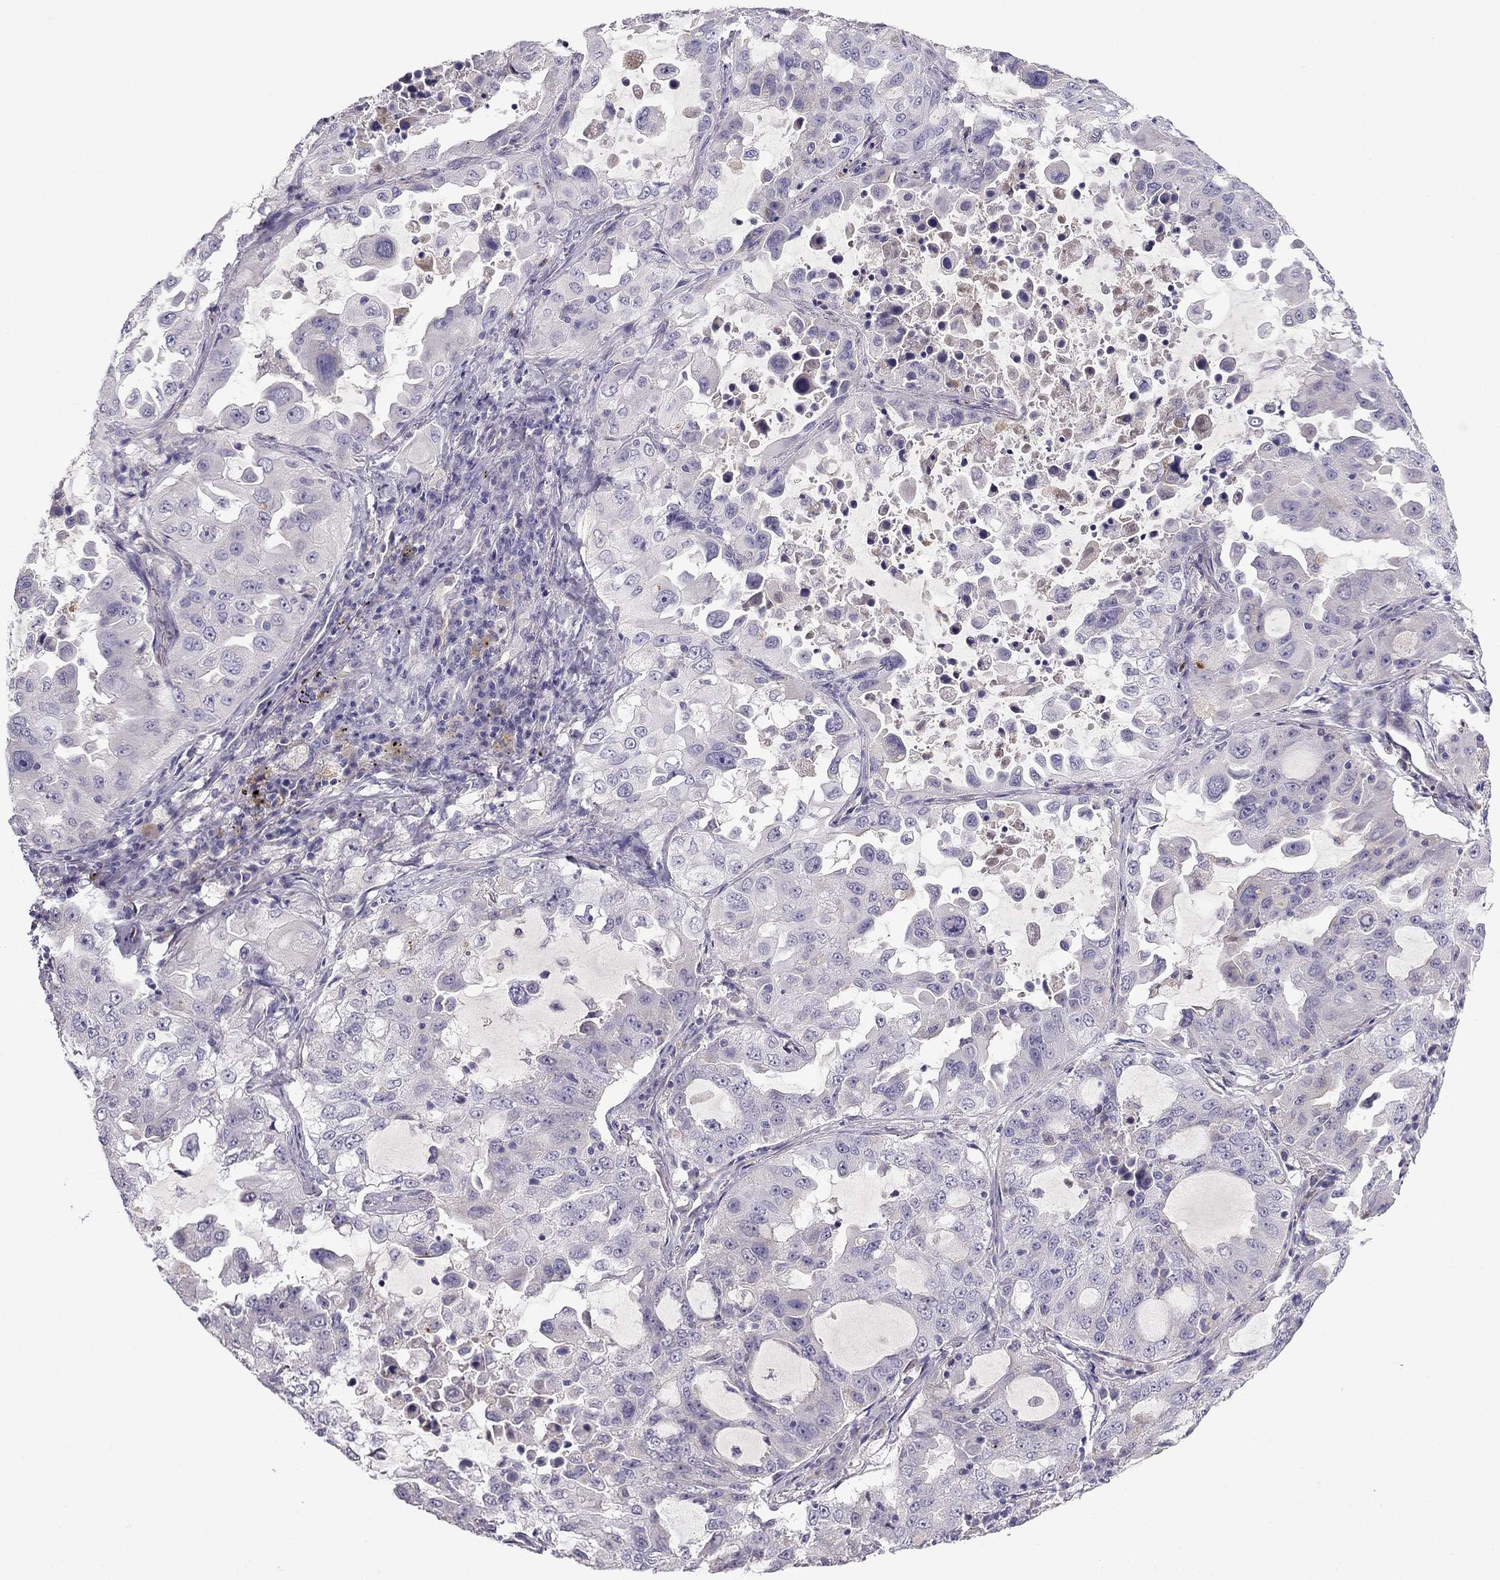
{"staining": {"intensity": "negative", "quantity": "none", "location": "none"}, "tissue": "lung cancer", "cell_type": "Tumor cells", "image_type": "cancer", "snomed": [{"axis": "morphology", "description": "Adenocarcinoma, NOS"}, {"axis": "topography", "description": "Lung"}], "caption": "Human adenocarcinoma (lung) stained for a protein using immunohistochemistry displays no staining in tumor cells.", "gene": "STOML3", "patient": {"sex": "female", "age": 61}}